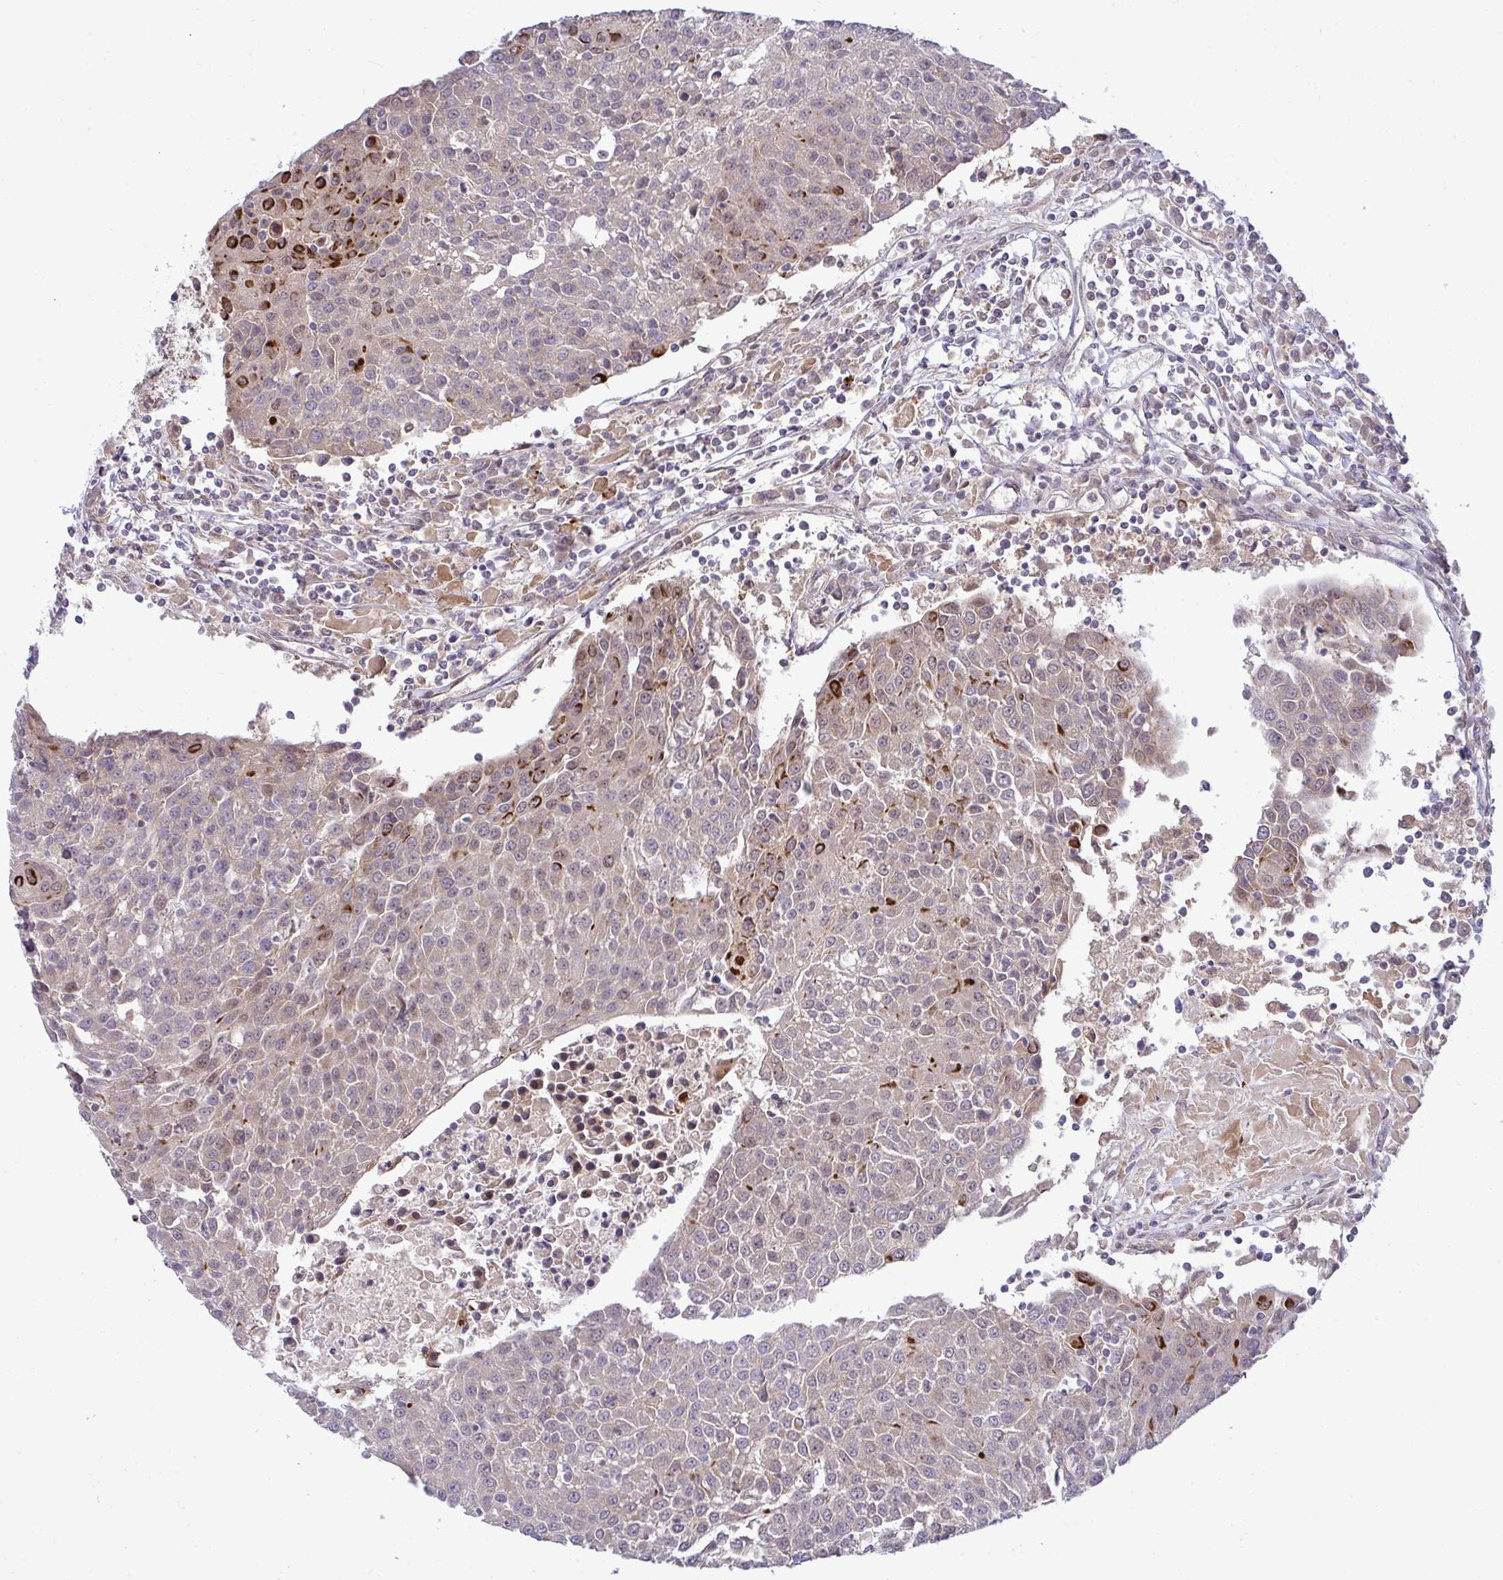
{"staining": {"intensity": "strong", "quantity": "<25%", "location": "cytoplasmic/membranous"}, "tissue": "urothelial cancer", "cell_type": "Tumor cells", "image_type": "cancer", "snomed": [{"axis": "morphology", "description": "Urothelial carcinoma, High grade"}, {"axis": "topography", "description": "Urinary bladder"}], "caption": "Urothelial cancer stained with DAB (3,3'-diaminobenzidine) immunohistochemistry demonstrates medium levels of strong cytoplasmic/membranous staining in about <25% of tumor cells.", "gene": "TRIM44", "patient": {"sex": "female", "age": 85}}